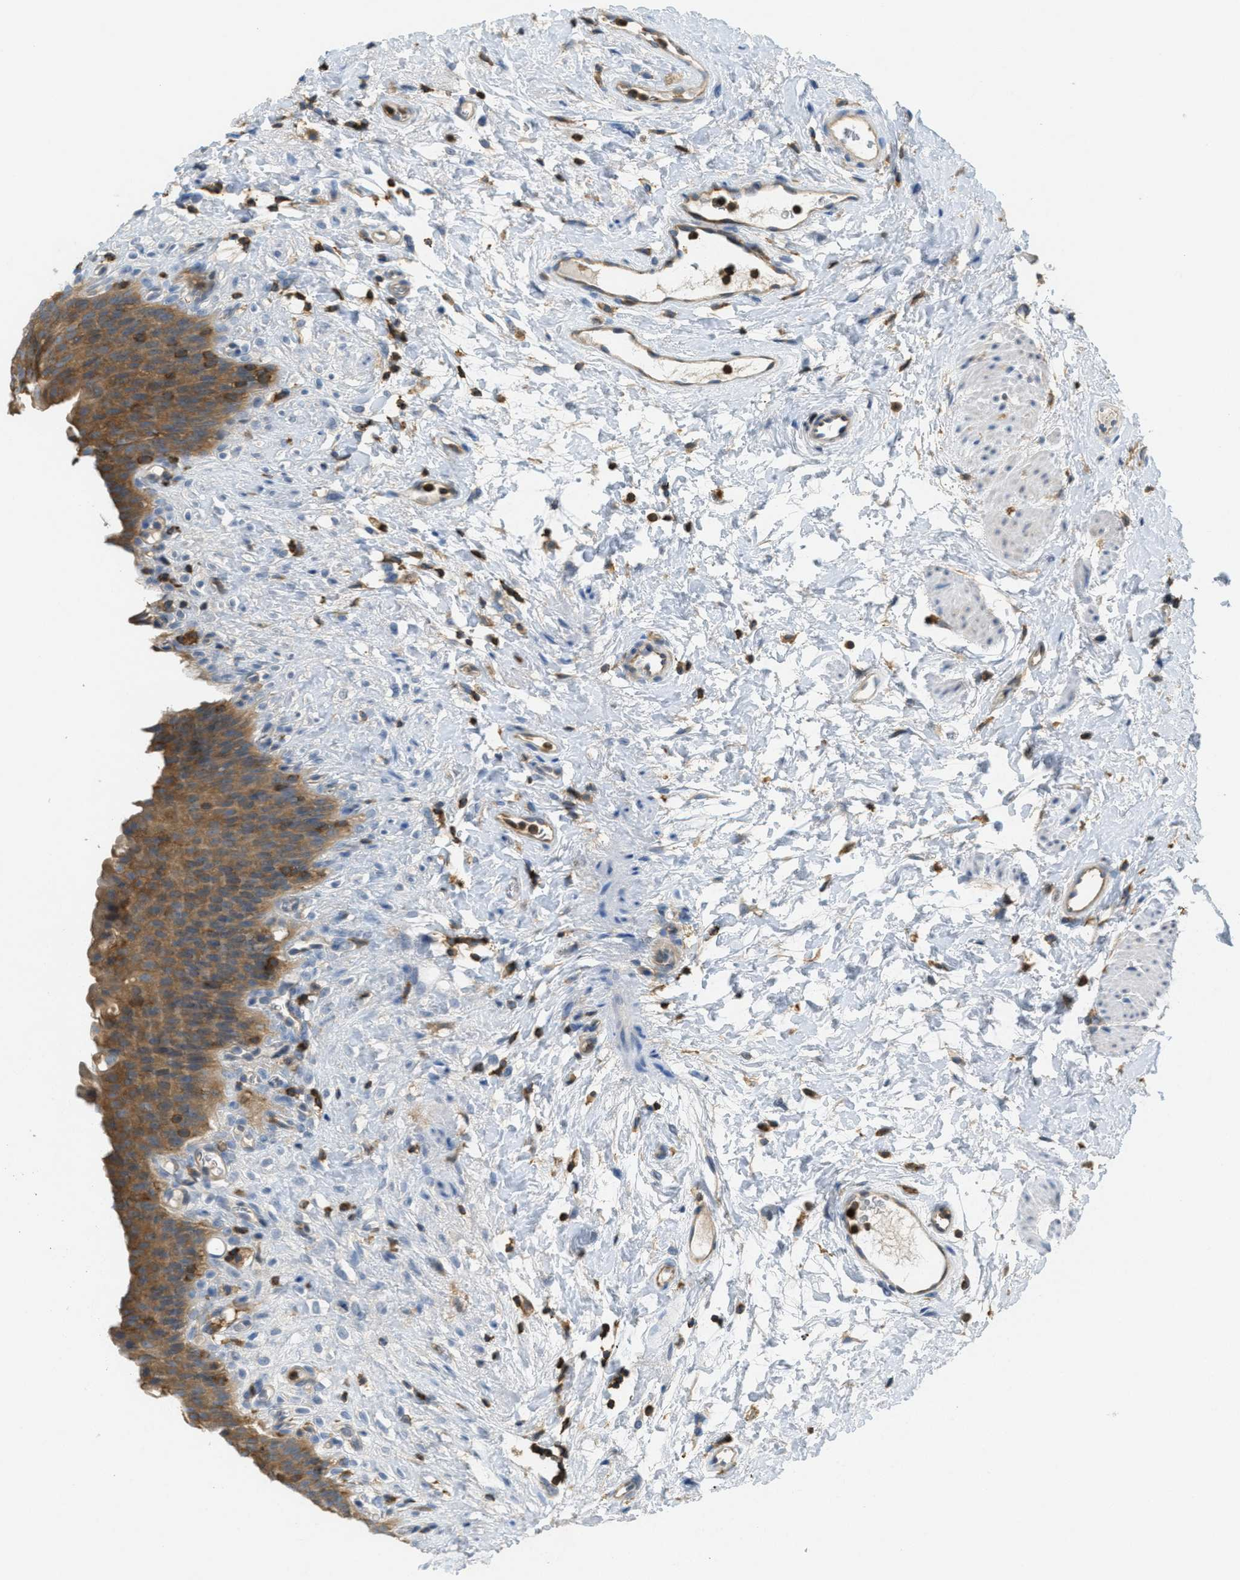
{"staining": {"intensity": "moderate", "quantity": ">75%", "location": "cytoplasmic/membranous"}, "tissue": "urinary bladder", "cell_type": "Urothelial cells", "image_type": "normal", "snomed": [{"axis": "morphology", "description": "Normal tissue, NOS"}, {"axis": "topography", "description": "Urinary bladder"}], "caption": "The immunohistochemical stain highlights moderate cytoplasmic/membranous expression in urothelial cells of benign urinary bladder. (DAB IHC, brown staining for protein, blue staining for nuclei).", "gene": "GRIK2", "patient": {"sex": "female", "age": 79}}